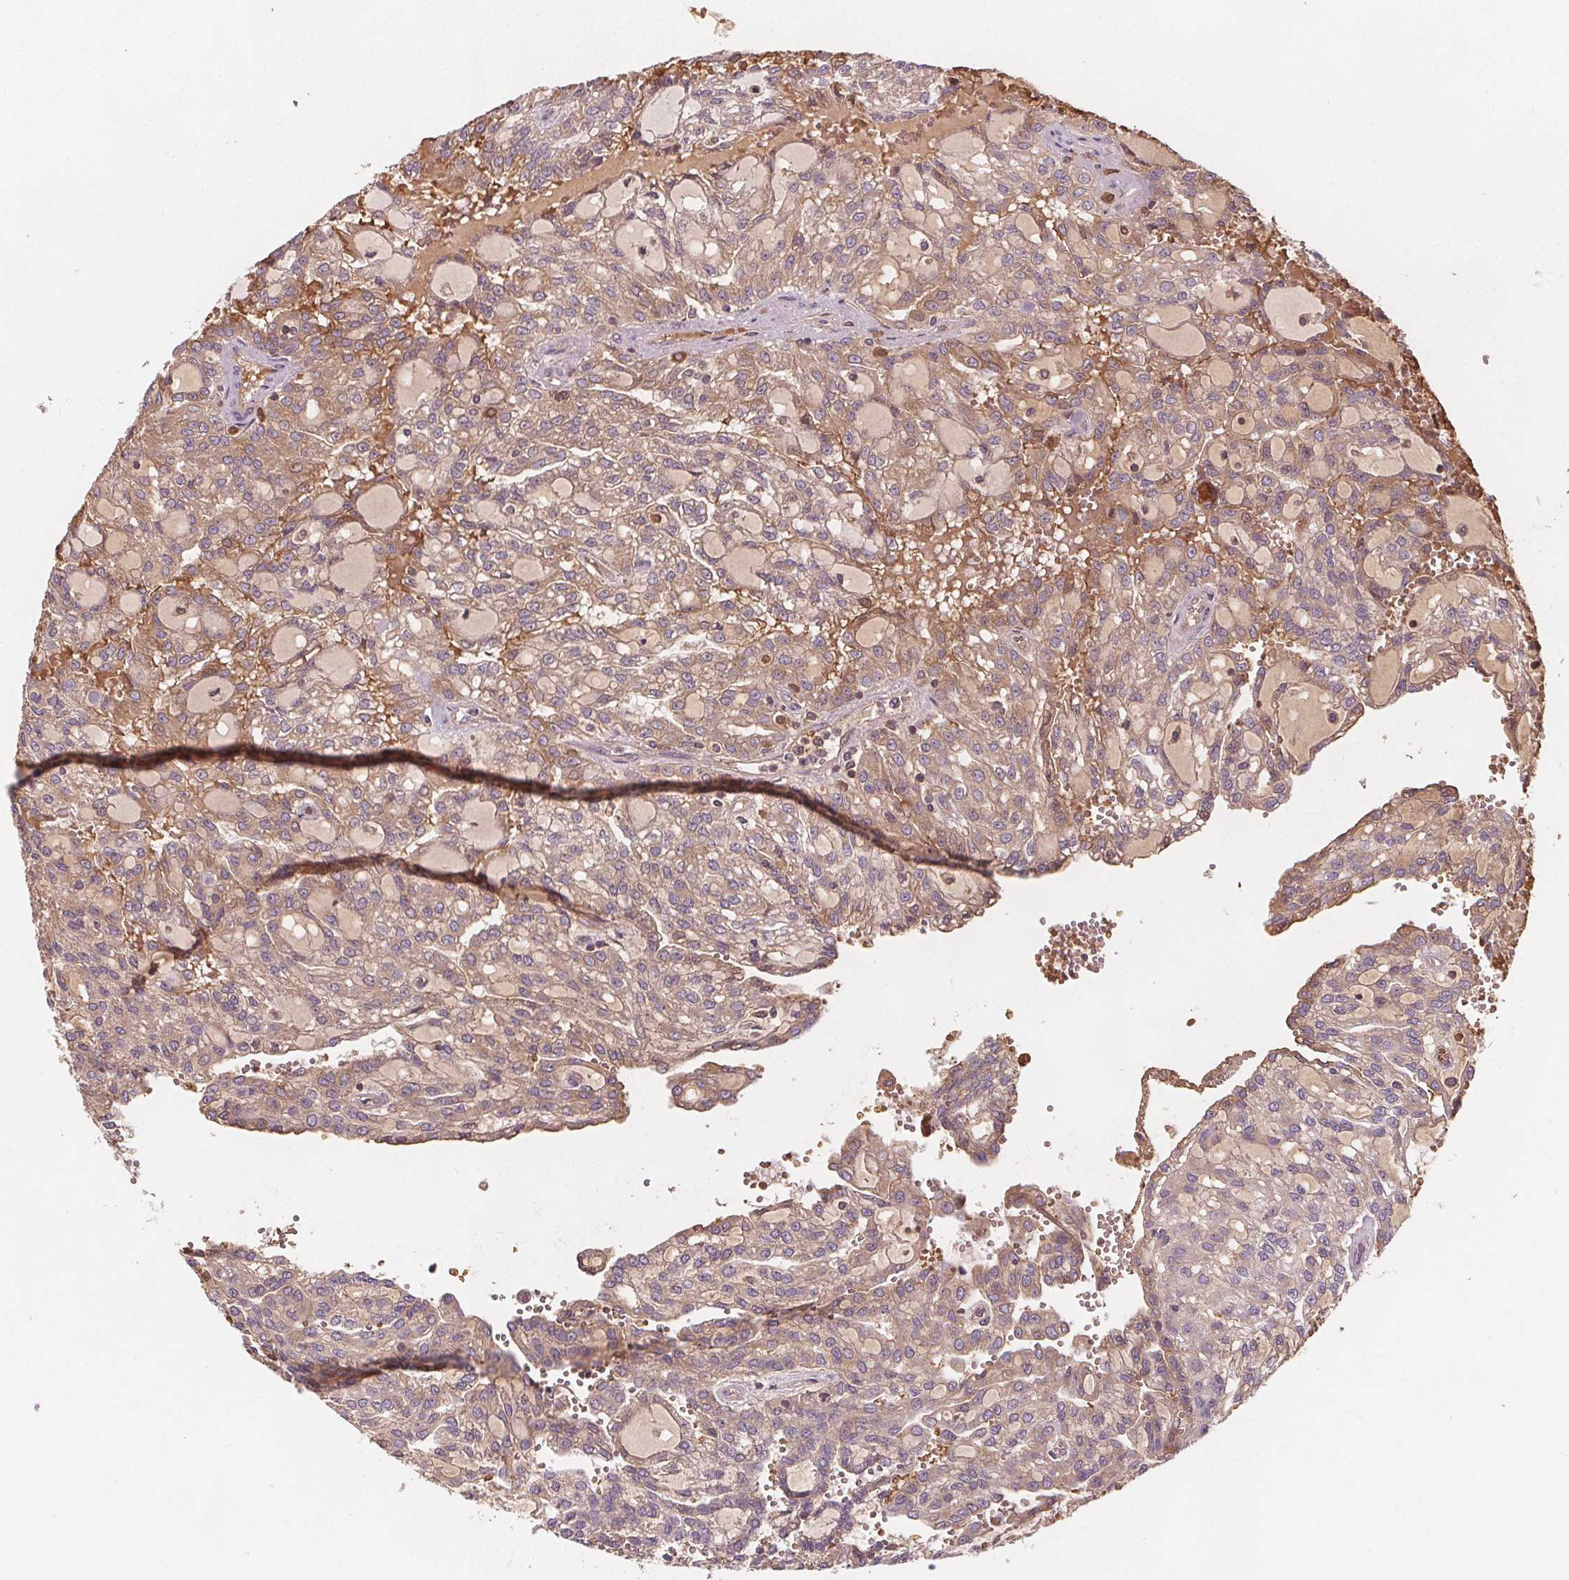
{"staining": {"intensity": "weak", "quantity": ">75%", "location": "cytoplasmic/membranous"}, "tissue": "renal cancer", "cell_type": "Tumor cells", "image_type": "cancer", "snomed": [{"axis": "morphology", "description": "Adenocarcinoma, NOS"}, {"axis": "topography", "description": "Kidney"}], "caption": "A brown stain highlights weak cytoplasmic/membranous expression of a protein in renal cancer (adenocarcinoma) tumor cells.", "gene": "EIF3D", "patient": {"sex": "male", "age": 63}}